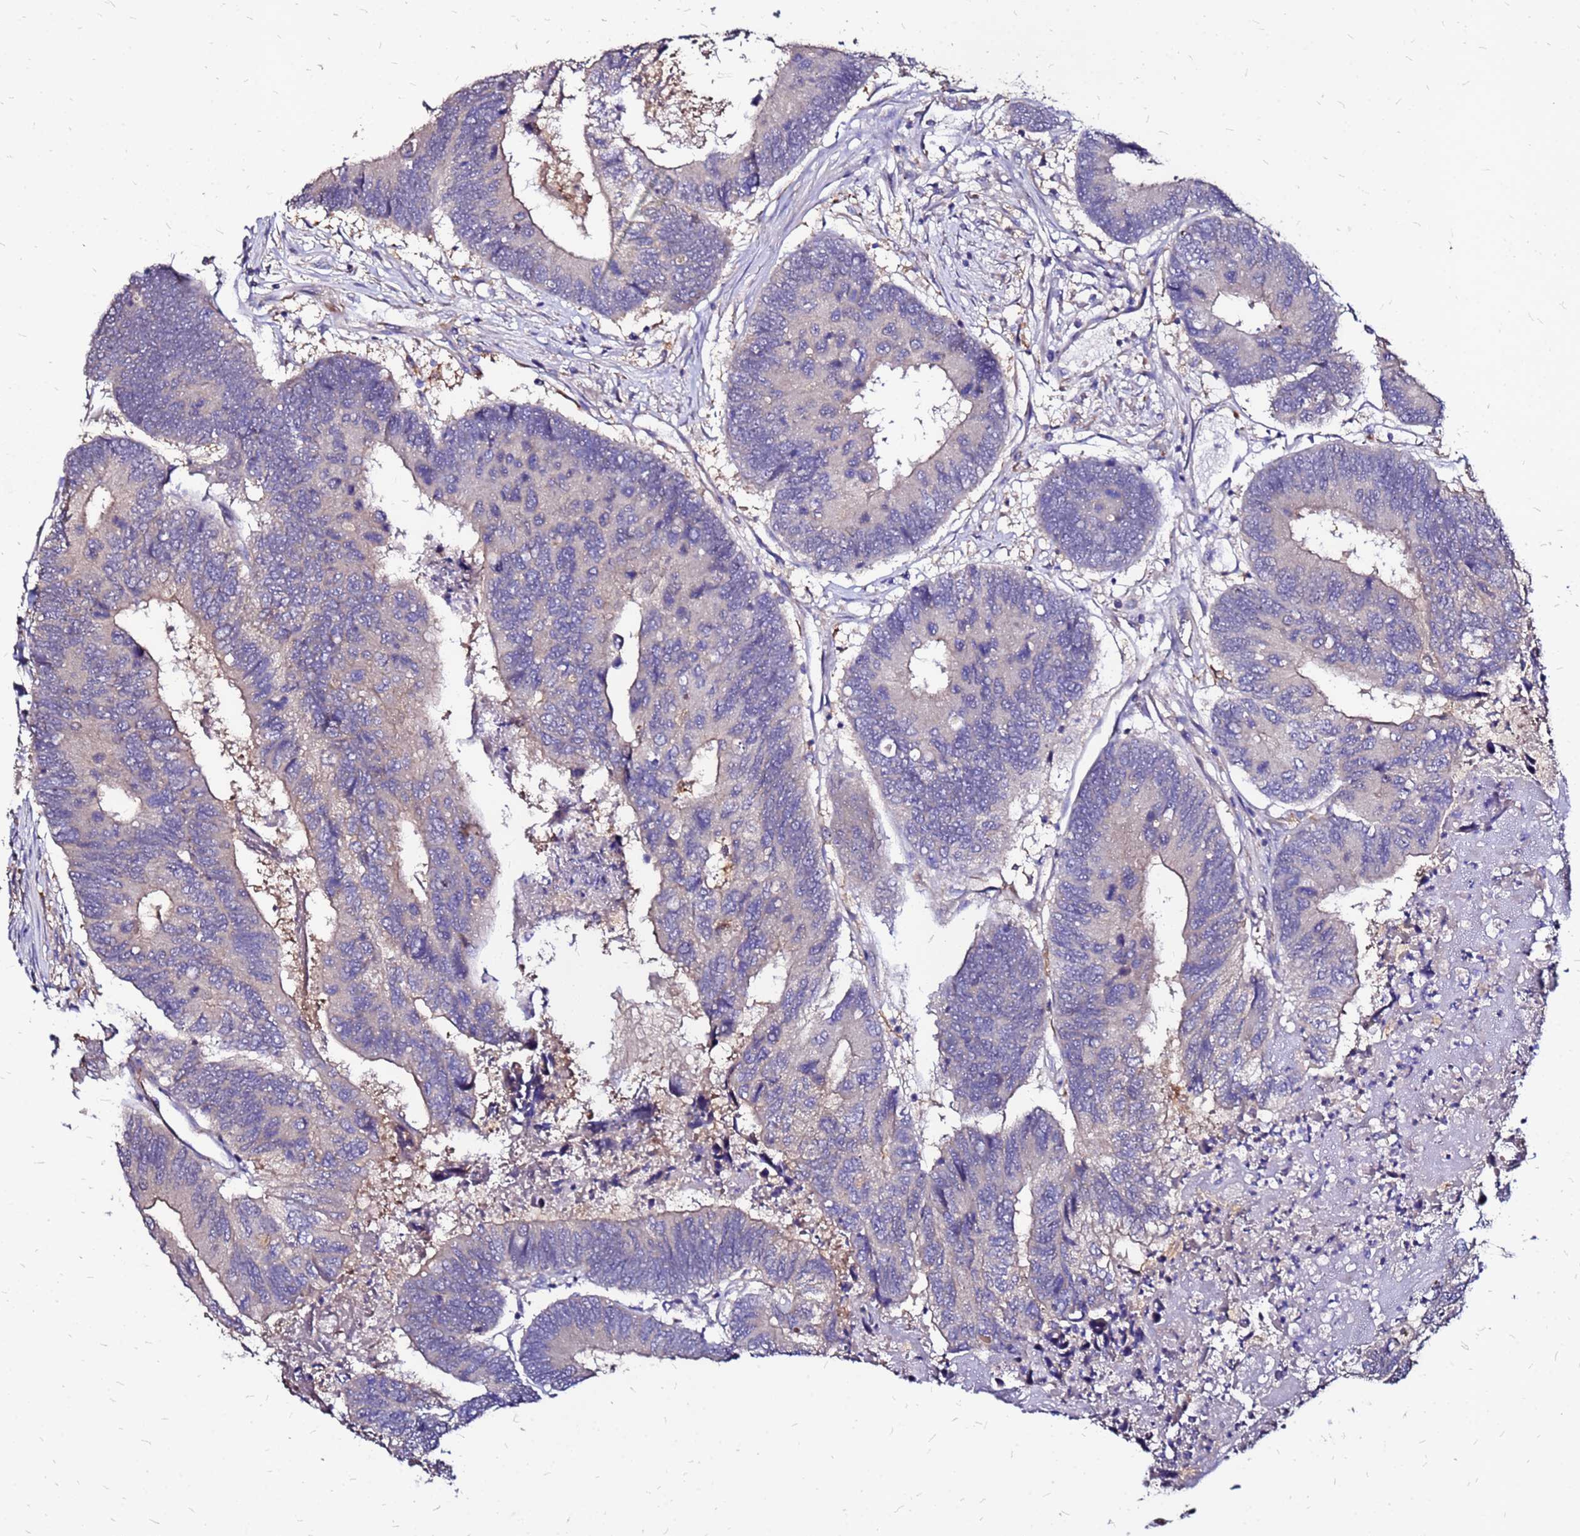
{"staining": {"intensity": "negative", "quantity": "none", "location": "none"}, "tissue": "colorectal cancer", "cell_type": "Tumor cells", "image_type": "cancer", "snomed": [{"axis": "morphology", "description": "Adenocarcinoma, NOS"}, {"axis": "topography", "description": "Colon"}], "caption": "The IHC micrograph has no significant positivity in tumor cells of colorectal cancer tissue.", "gene": "ARHGEF5", "patient": {"sex": "female", "age": 67}}